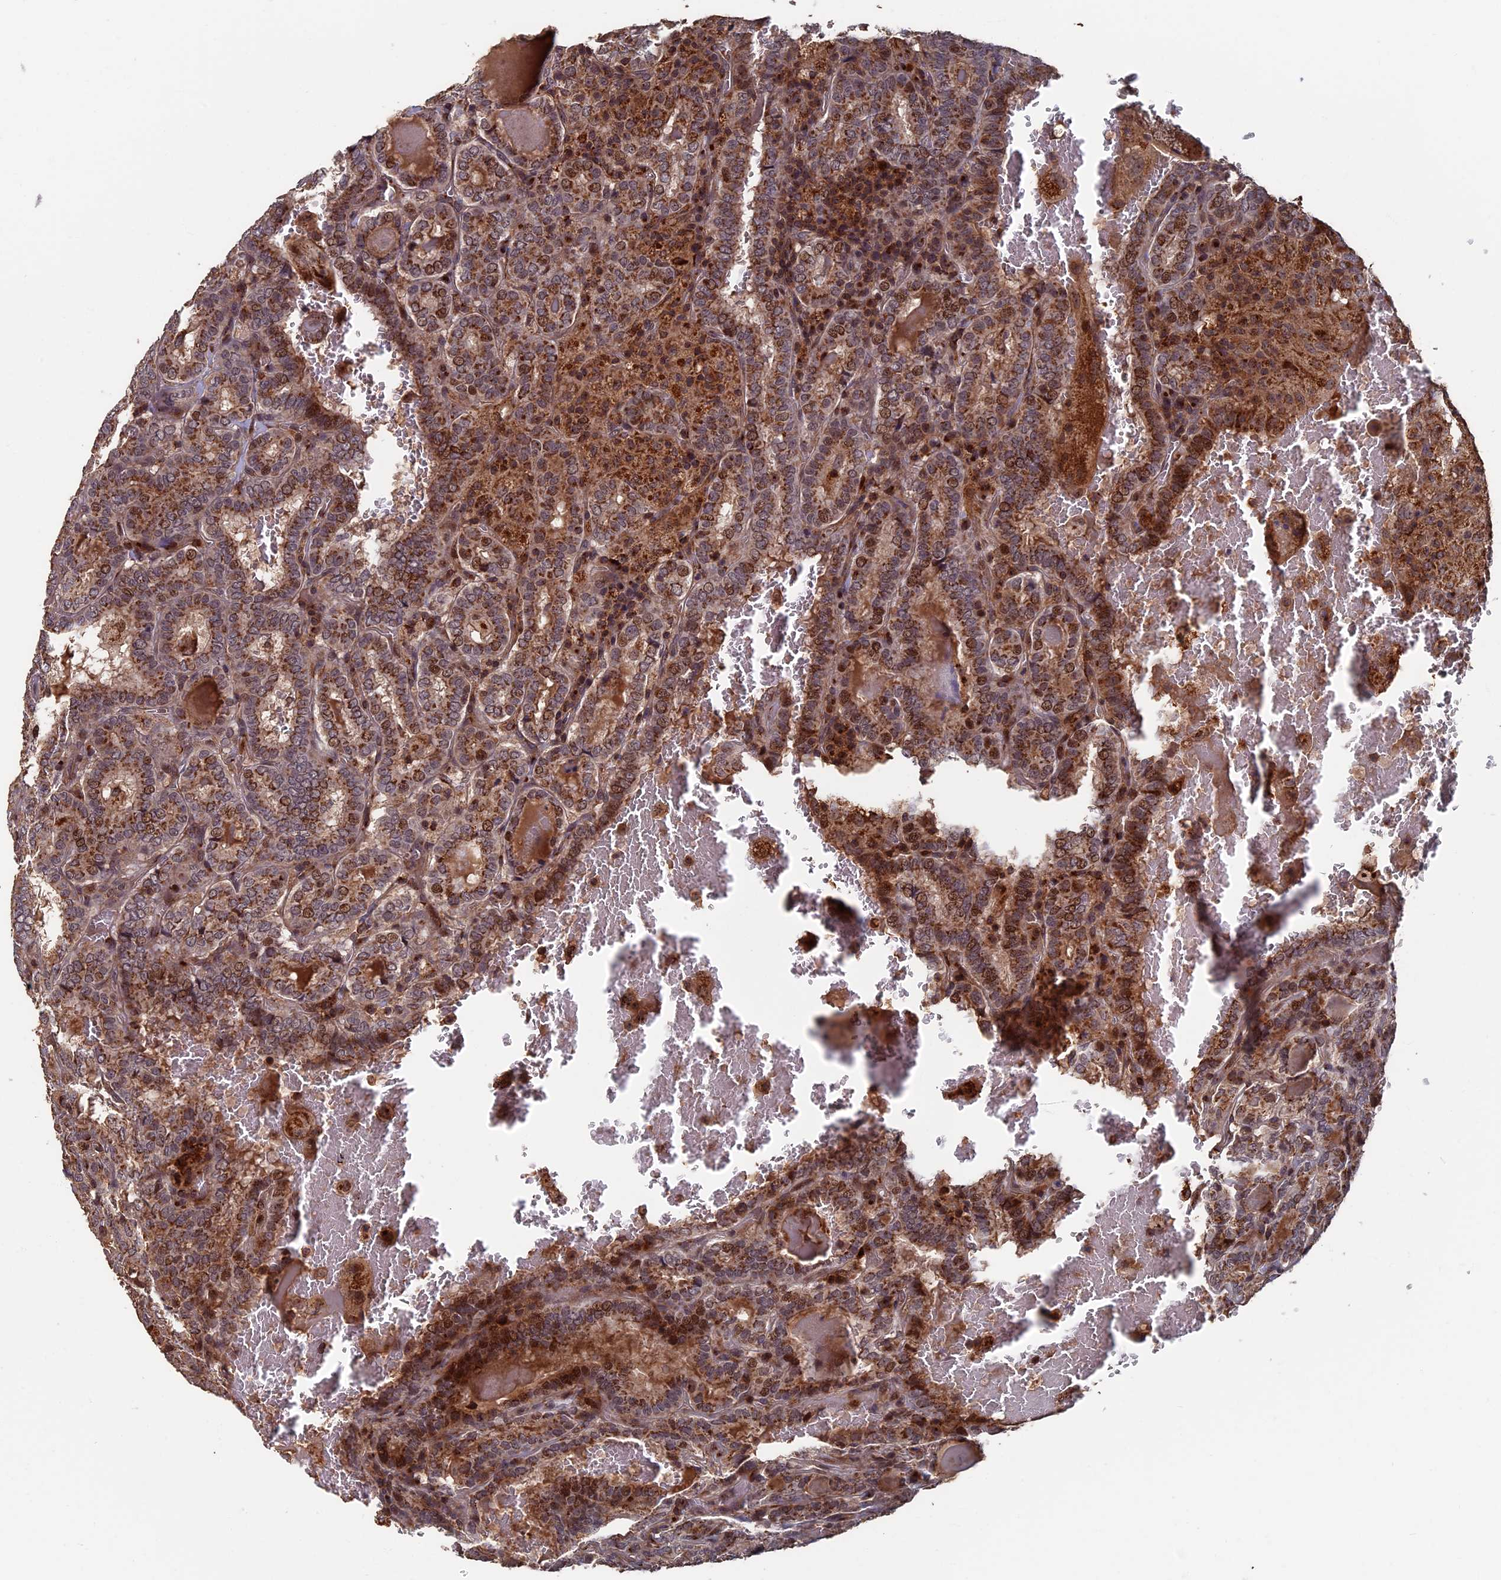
{"staining": {"intensity": "moderate", "quantity": ">75%", "location": "cytoplasmic/membranous,nuclear"}, "tissue": "thyroid cancer", "cell_type": "Tumor cells", "image_type": "cancer", "snomed": [{"axis": "morphology", "description": "Papillary adenocarcinoma, NOS"}, {"axis": "topography", "description": "Thyroid gland"}], "caption": "Protein staining of thyroid papillary adenocarcinoma tissue demonstrates moderate cytoplasmic/membranous and nuclear expression in approximately >75% of tumor cells.", "gene": "RASGRF1", "patient": {"sex": "female", "age": 72}}